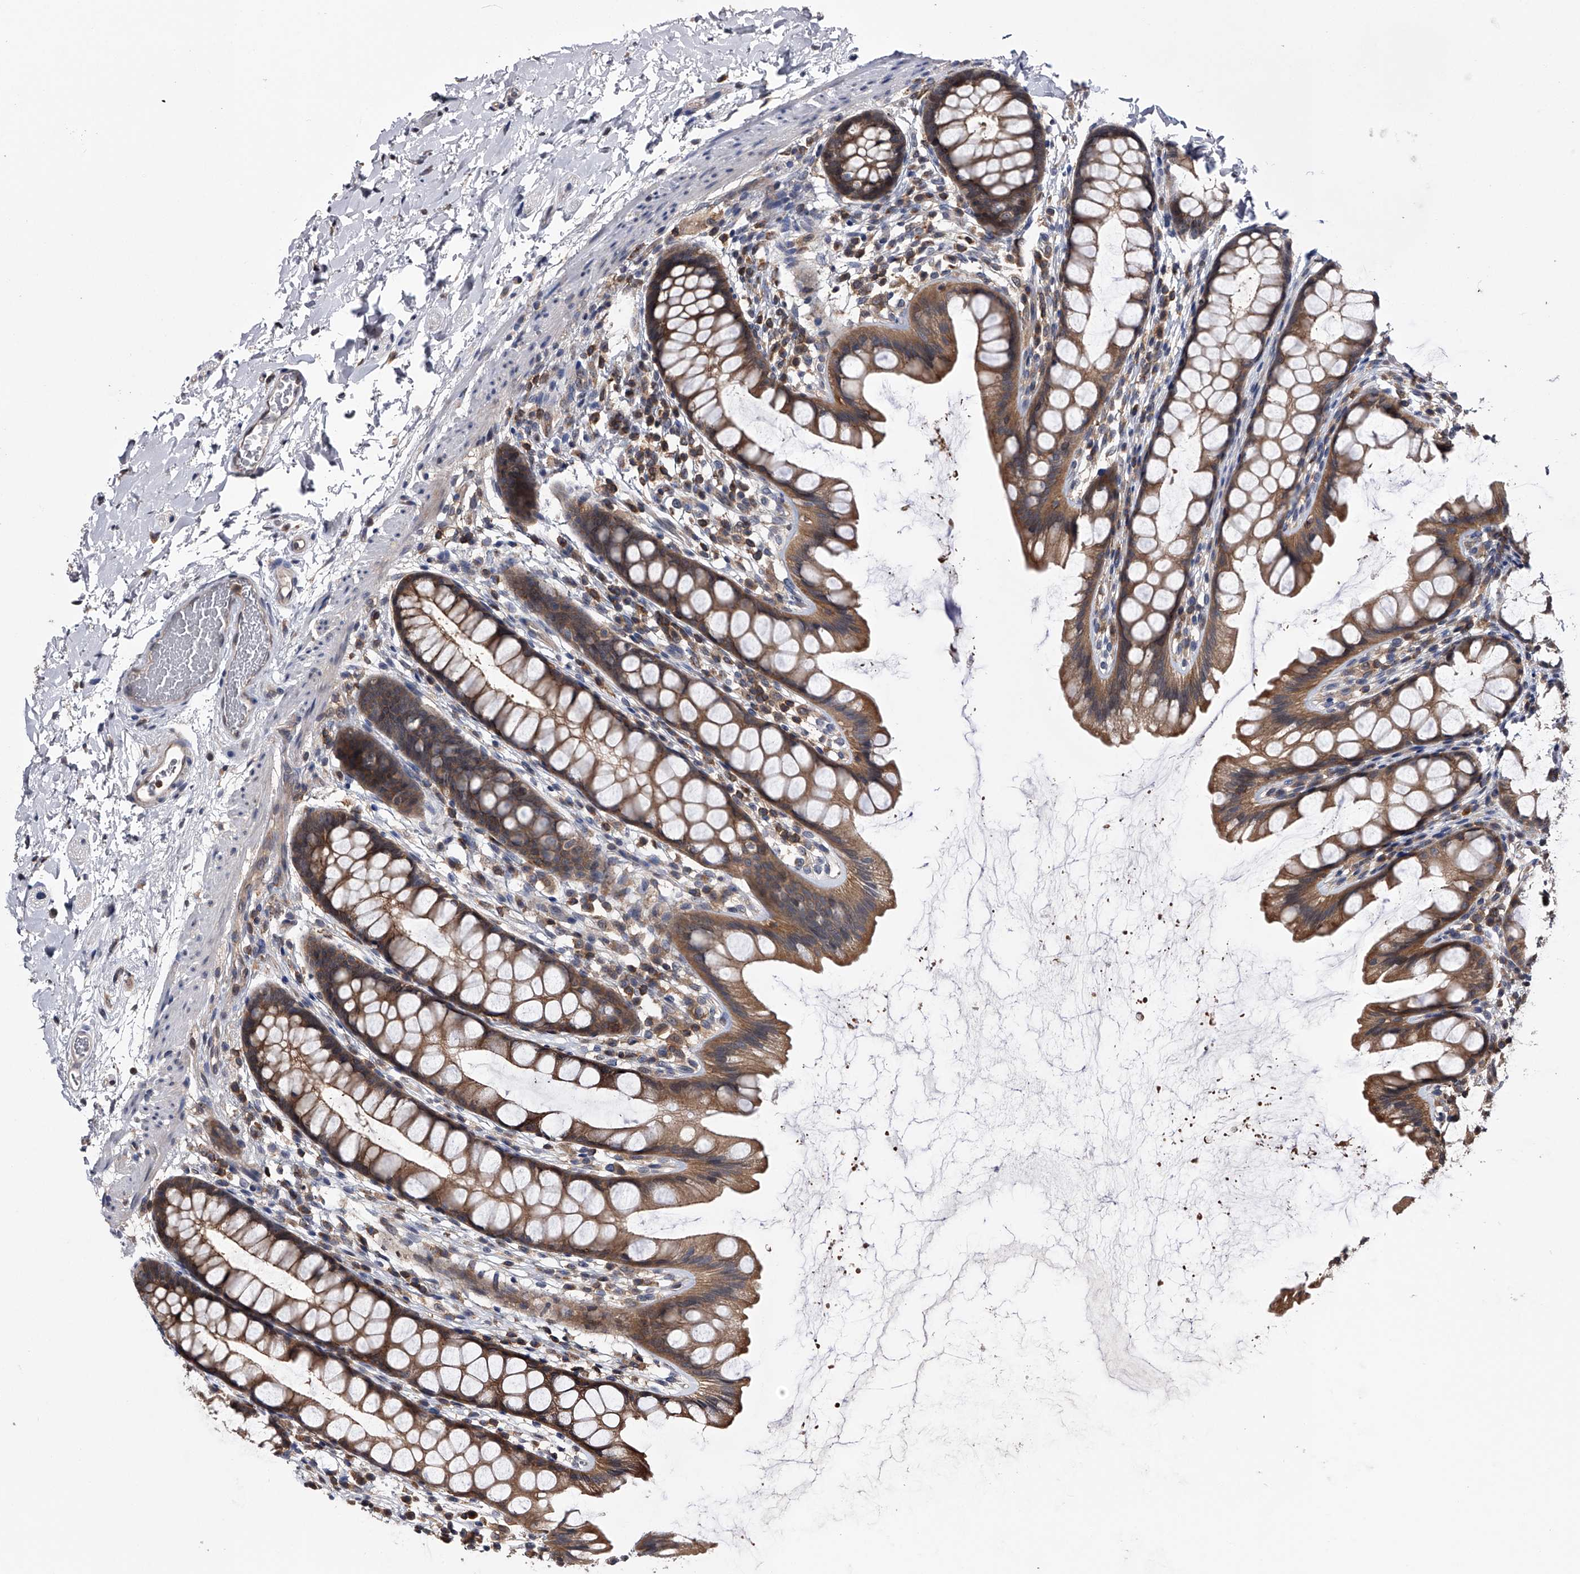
{"staining": {"intensity": "moderate", "quantity": ">75%", "location": "cytoplasmic/membranous"}, "tissue": "rectum", "cell_type": "Glandular cells", "image_type": "normal", "snomed": [{"axis": "morphology", "description": "Normal tissue, NOS"}, {"axis": "topography", "description": "Rectum"}], "caption": "IHC staining of benign rectum, which shows medium levels of moderate cytoplasmic/membranous expression in approximately >75% of glandular cells indicating moderate cytoplasmic/membranous protein staining. The staining was performed using DAB (3,3'-diaminobenzidine) (brown) for protein detection and nuclei were counterstained in hematoxylin (blue).", "gene": "PAN3", "patient": {"sex": "female", "age": 65}}